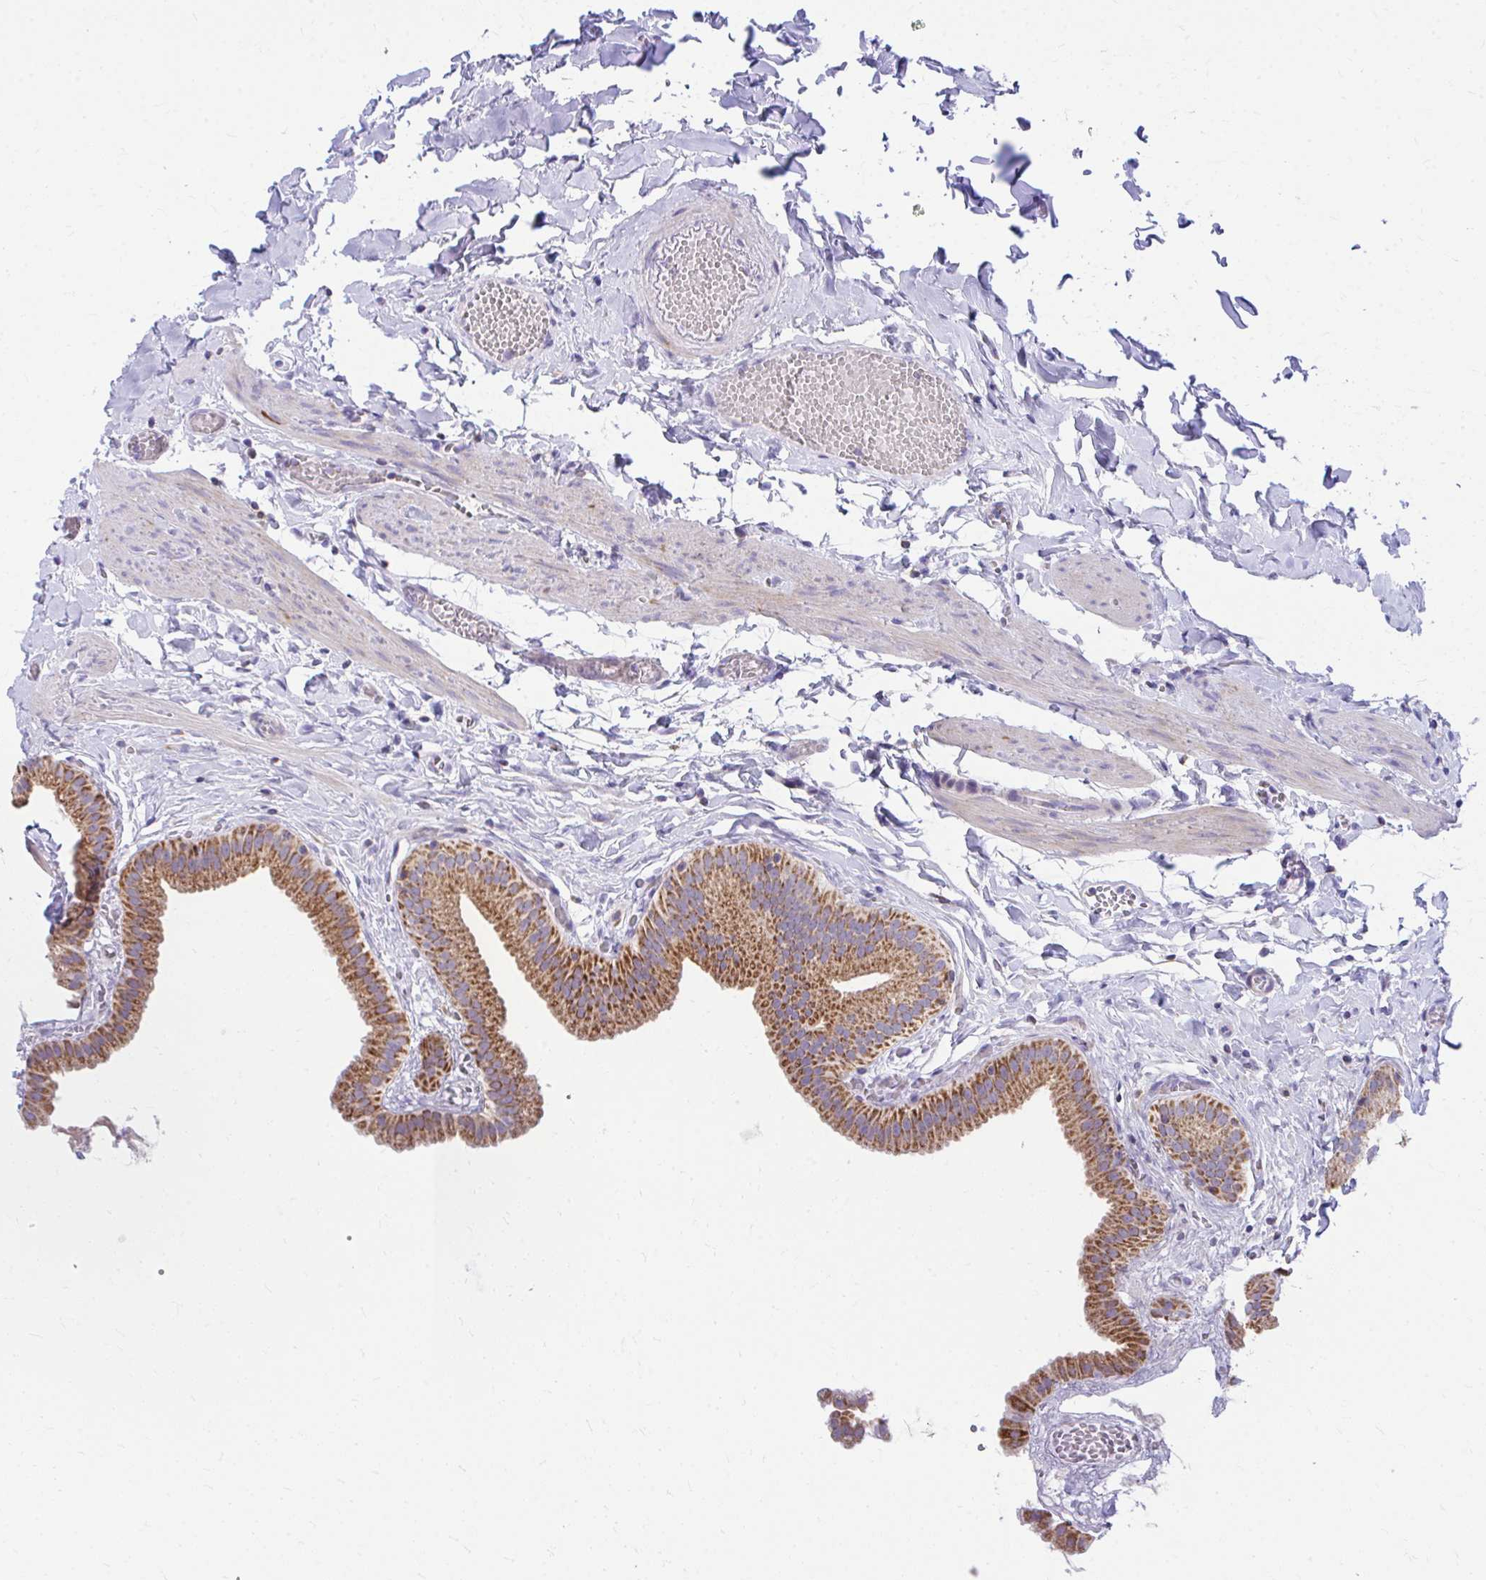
{"staining": {"intensity": "strong", "quantity": ">75%", "location": "cytoplasmic/membranous"}, "tissue": "gallbladder", "cell_type": "Glandular cells", "image_type": "normal", "snomed": [{"axis": "morphology", "description": "Normal tissue, NOS"}, {"axis": "topography", "description": "Gallbladder"}], "caption": "This is a photomicrograph of immunohistochemistry staining of unremarkable gallbladder, which shows strong positivity in the cytoplasmic/membranous of glandular cells.", "gene": "MRPL19", "patient": {"sex": "female", "age": 63}}